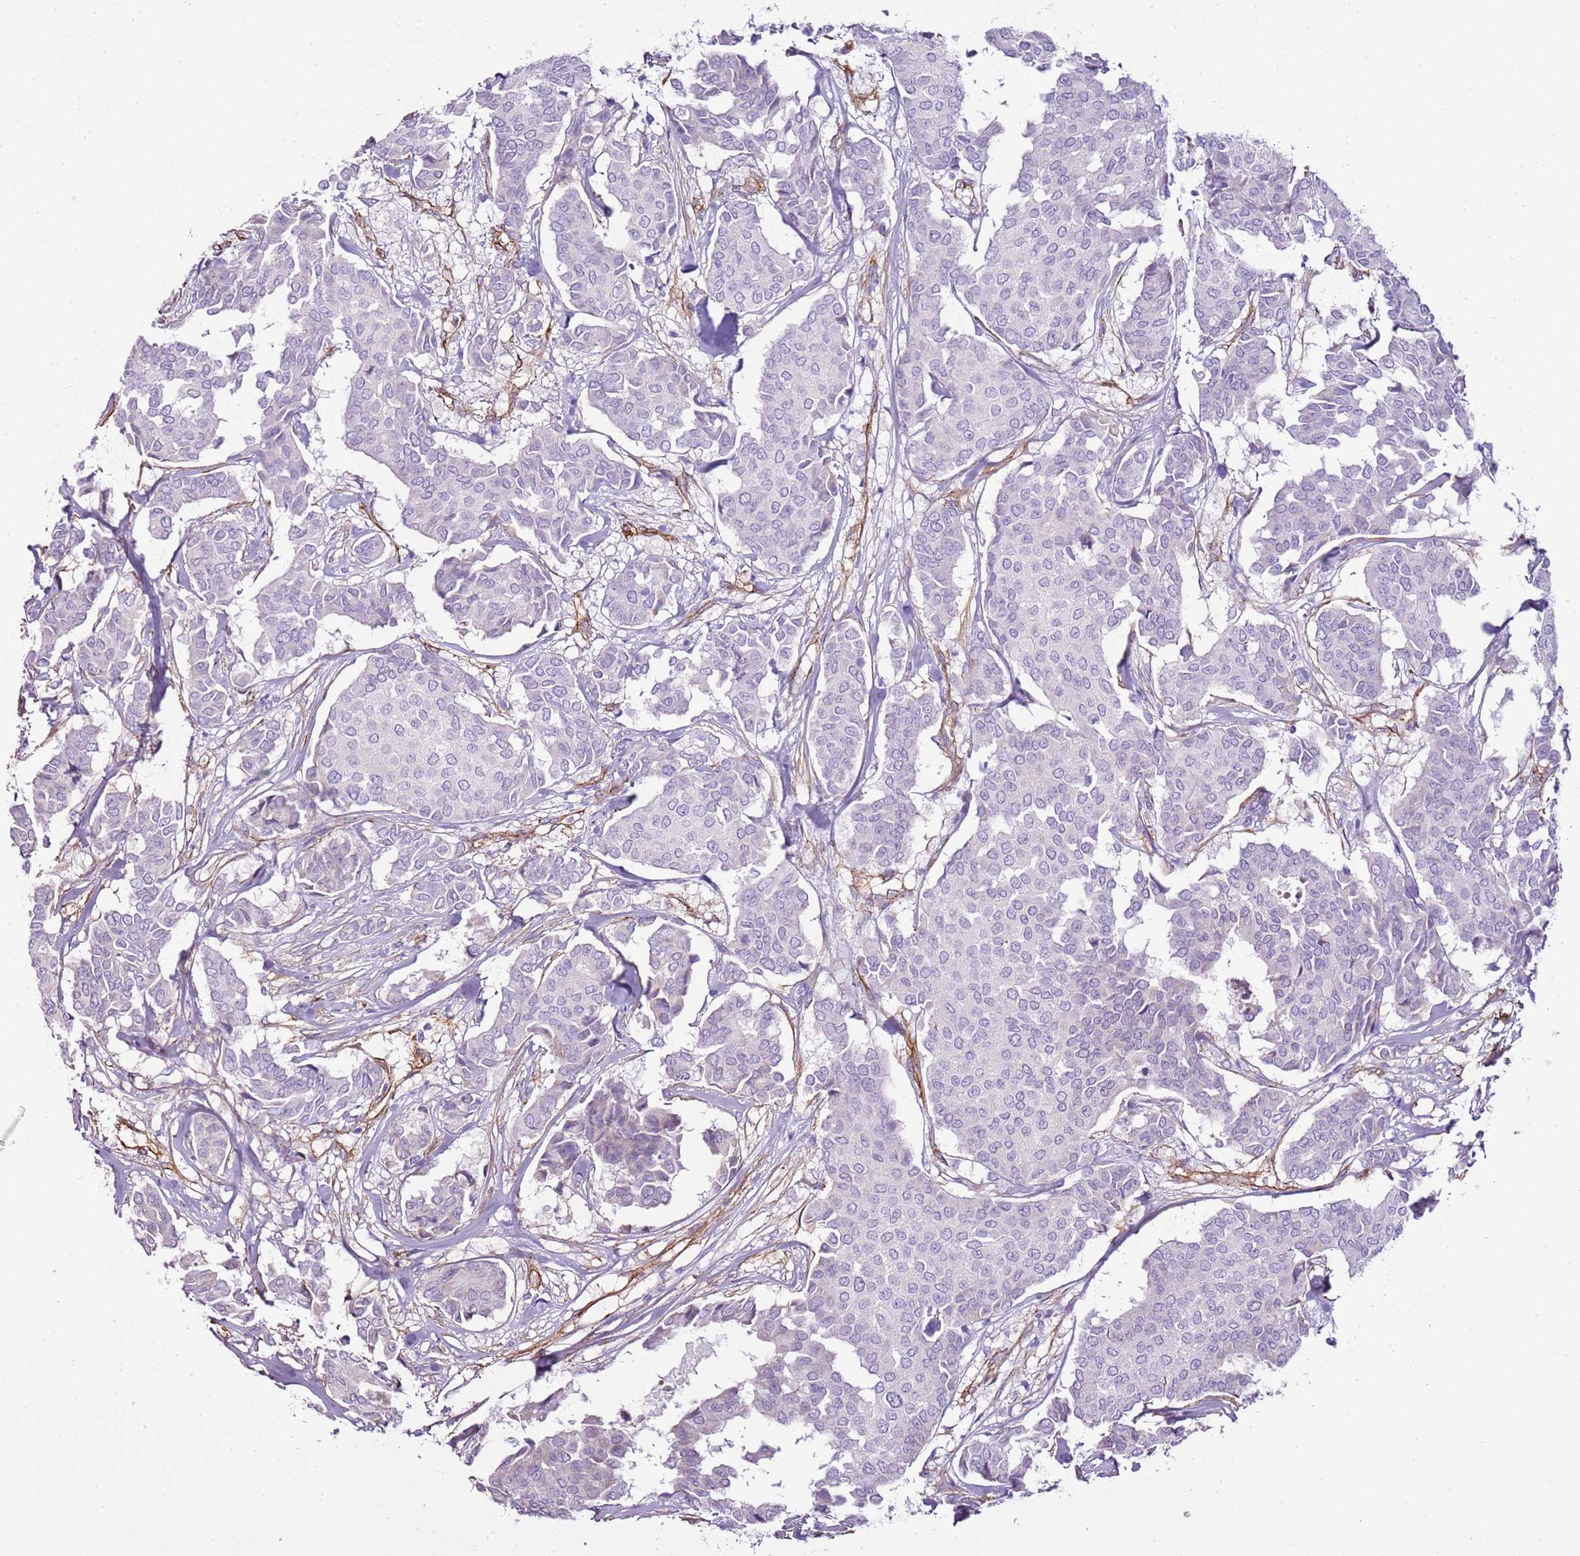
{"staining": {"intensity": "negative", "quantity": "none", "location": "none"}, "tissue": "breast cancer", "cell_type": "Tumor cells", "image_type": "cancer", "snomed": [{"axis": "morphology", "description": "Duct carcinoma"}, {"axis": "topography", "description": "Breast"}], "caption": "Immunohistochemistry (IHC) photomicrograph of intraductal carcinoma (breast) stained for a protein (brown), which reveals no expression in tumor cells.", "gene": "CTDSPL", "patient": {"sex": "female", "age": 75}}